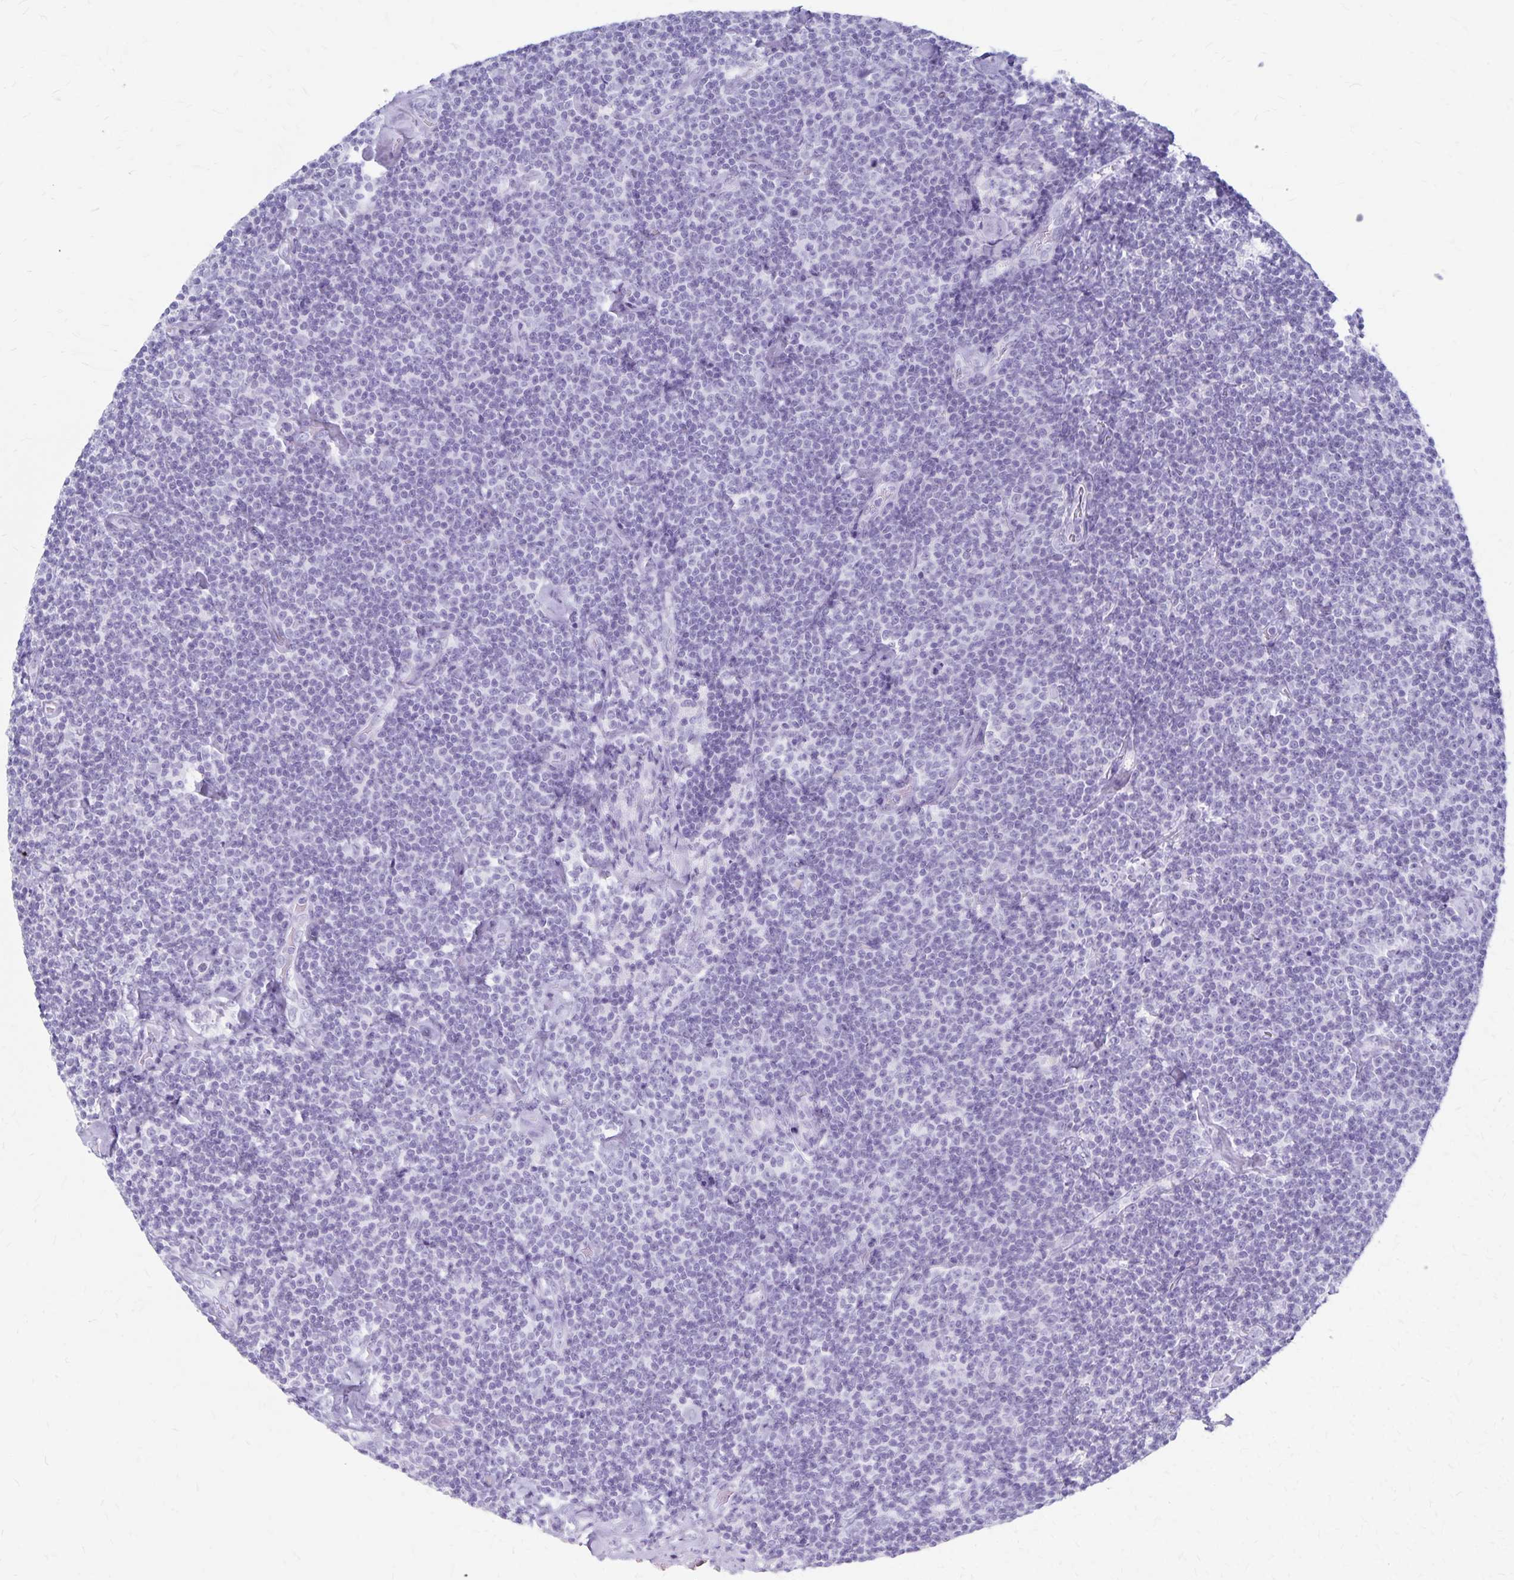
{"staining": {"intensity": "negative", "quantity": "none", "location": "none"}, "tissue": "lymphoma", "cell_type": "Tumor cells", "image_type": "cancer", "snomed": [{"axis": "morphology", "description": "Malignant lymphoma, non-Hodgkin's type, Low grade"}, {"axis": "topography", "description": "Lymph node"}], "caption": "There is no significant expression in tumor cells of low-grade malignant lymphoma, non-Hodgkin's type. The staining is performed using DAB (3,3'-diaminobenzidine) brown chromogen with nuclei counter-stained in using hematoxylin.", "gene": "GPBAR1", "patient": {"sex": "male", "age": 81}}